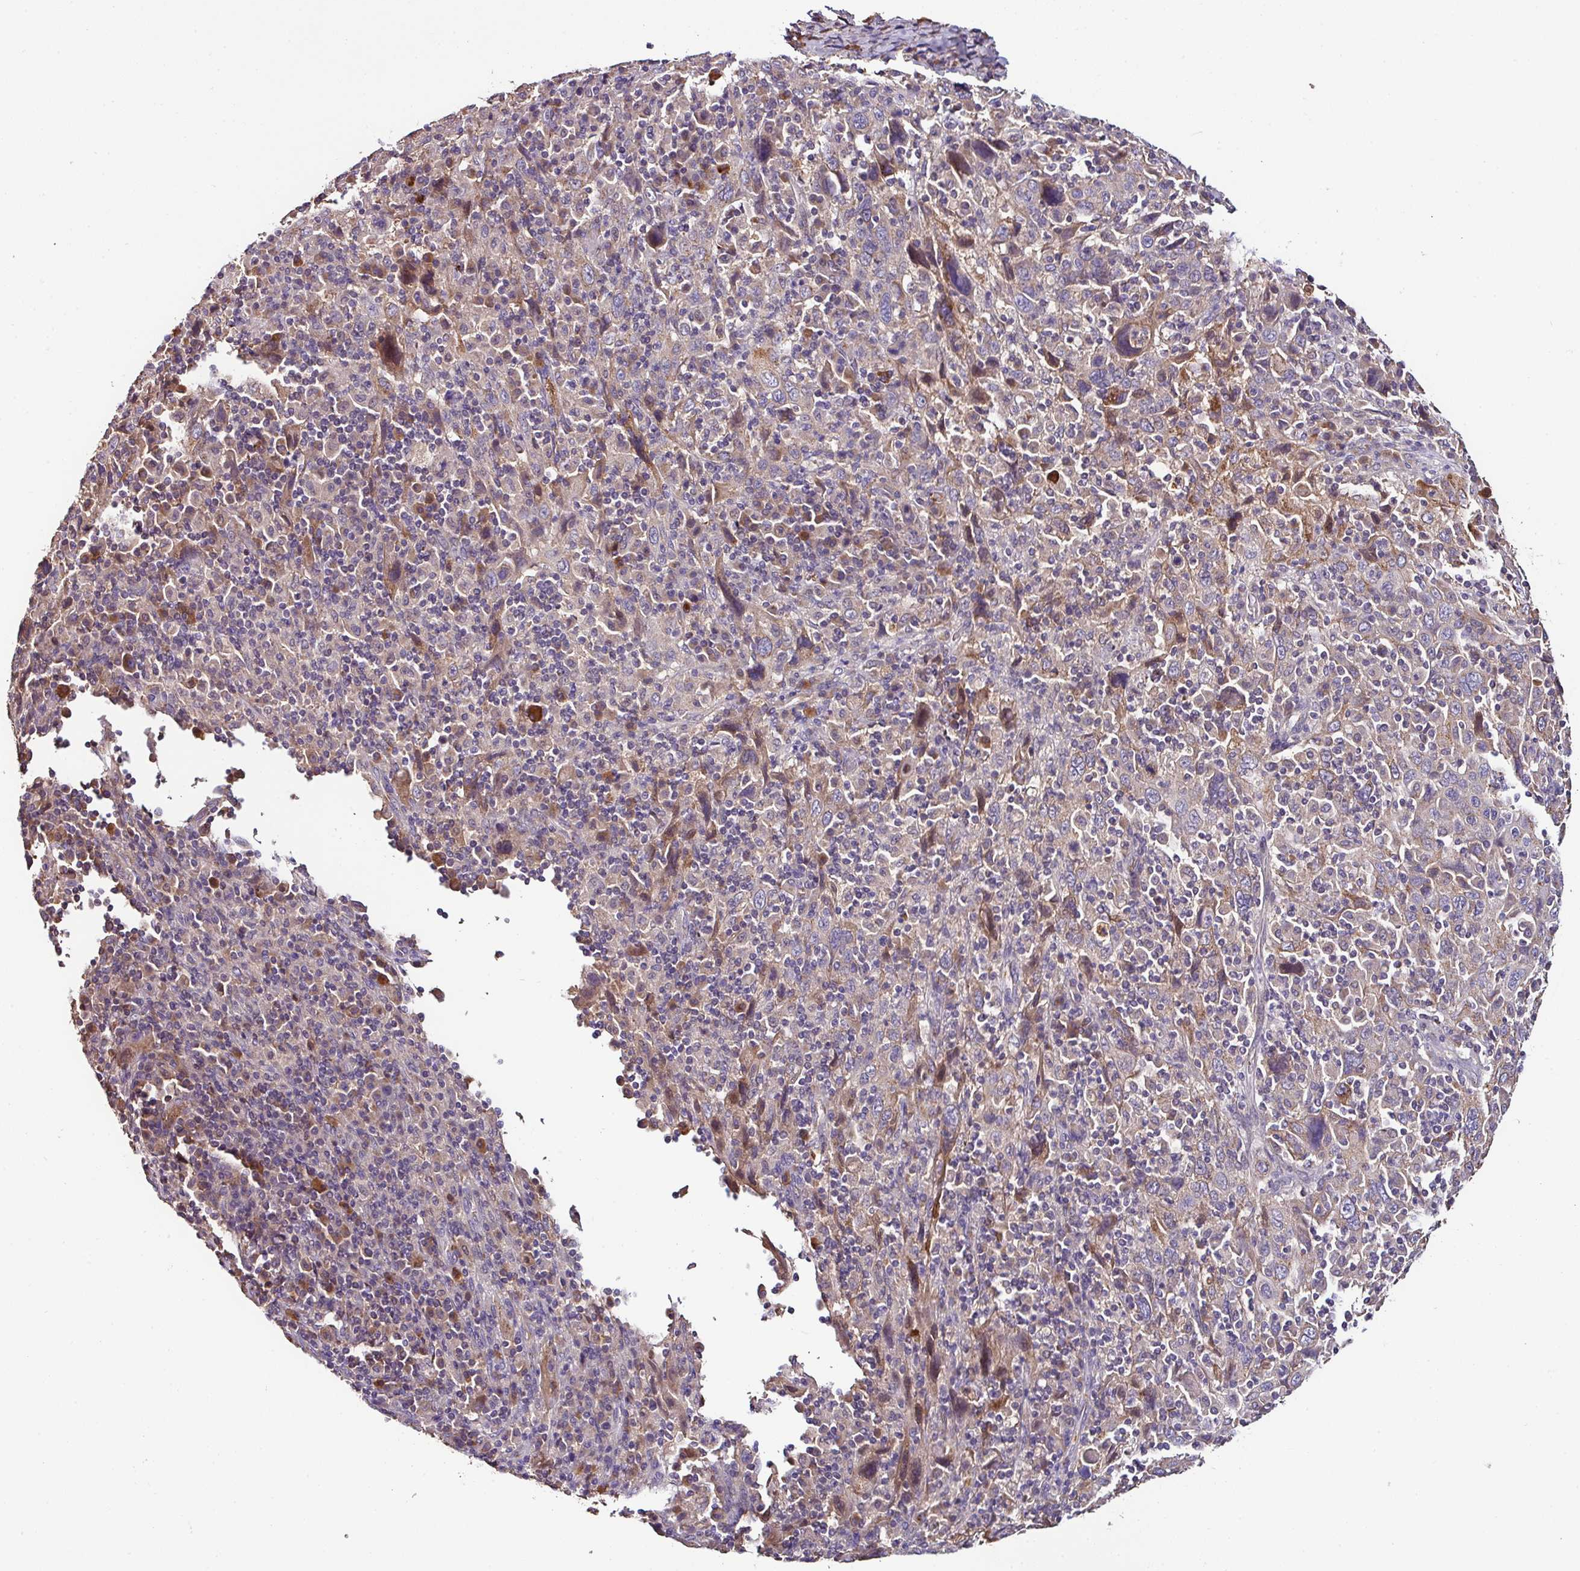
{"staining": {"intensity": "weak", "quantity": "25%-75%", "location": "cytoplasmic/membranous"}, "tissue": "cervical cancer", "cell_type": "Tumor cells", "image_type": "cancer", "snomed": [{"axis": "morphology", "description": "Squamous cell carcinoma, NOS"}, {"axis": "topography", "description": "Cervix"}], "caption": "A brown stain shows weak cytoplasmic/membranous positivity of a protein in cervical cancer tumor cells.", "gene": "CPD", "patient": {"sex": "female", "age": 46}}